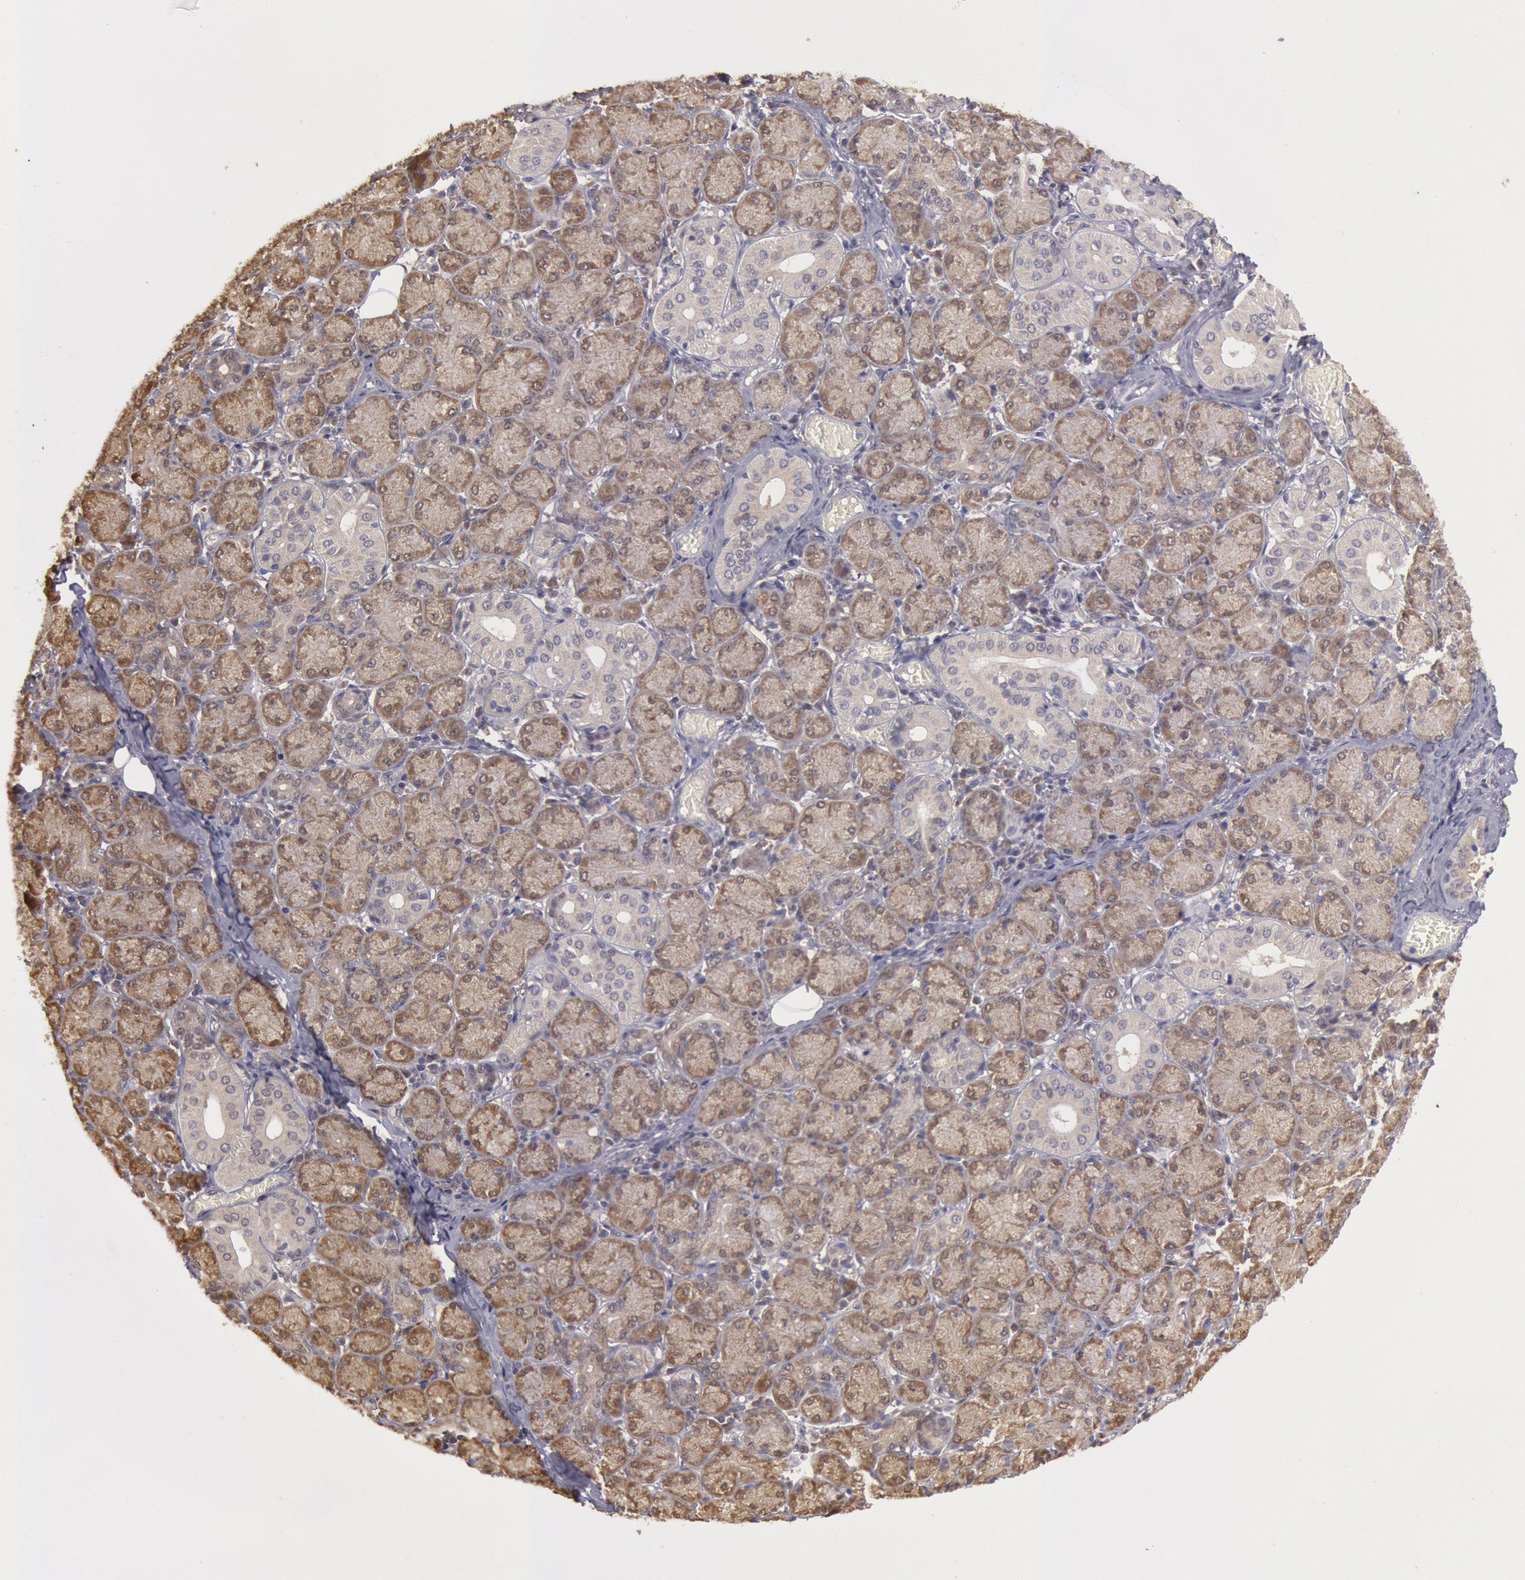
{"staining": {"intensity": "weak", "quantity": "25%-75%", "location": "cytoplasmic/membranous"}, "tissue": "salivary gland", "cell_type": "Glandular cells", "image_type": "normal", "snomed": [{"axis": "morphology", "description": "Normal tissue, NOS"}, {"axis": "topography", "description": "Salivary gland"}], "caption": "Immunohistochemistry (IHC) (DAB) staining of benign human salivary gland reveals weak cytoplasmic/membranous protein staining in about 25%-75% of glandular cells. Using DAB (3,3'-diaminobenzidine) (brown) and hematoxylin (blue) stains, captured at high magnification using brightfield microscopy.", "gene": "MPST", "patient": {"sex": "female", "age": 24}}